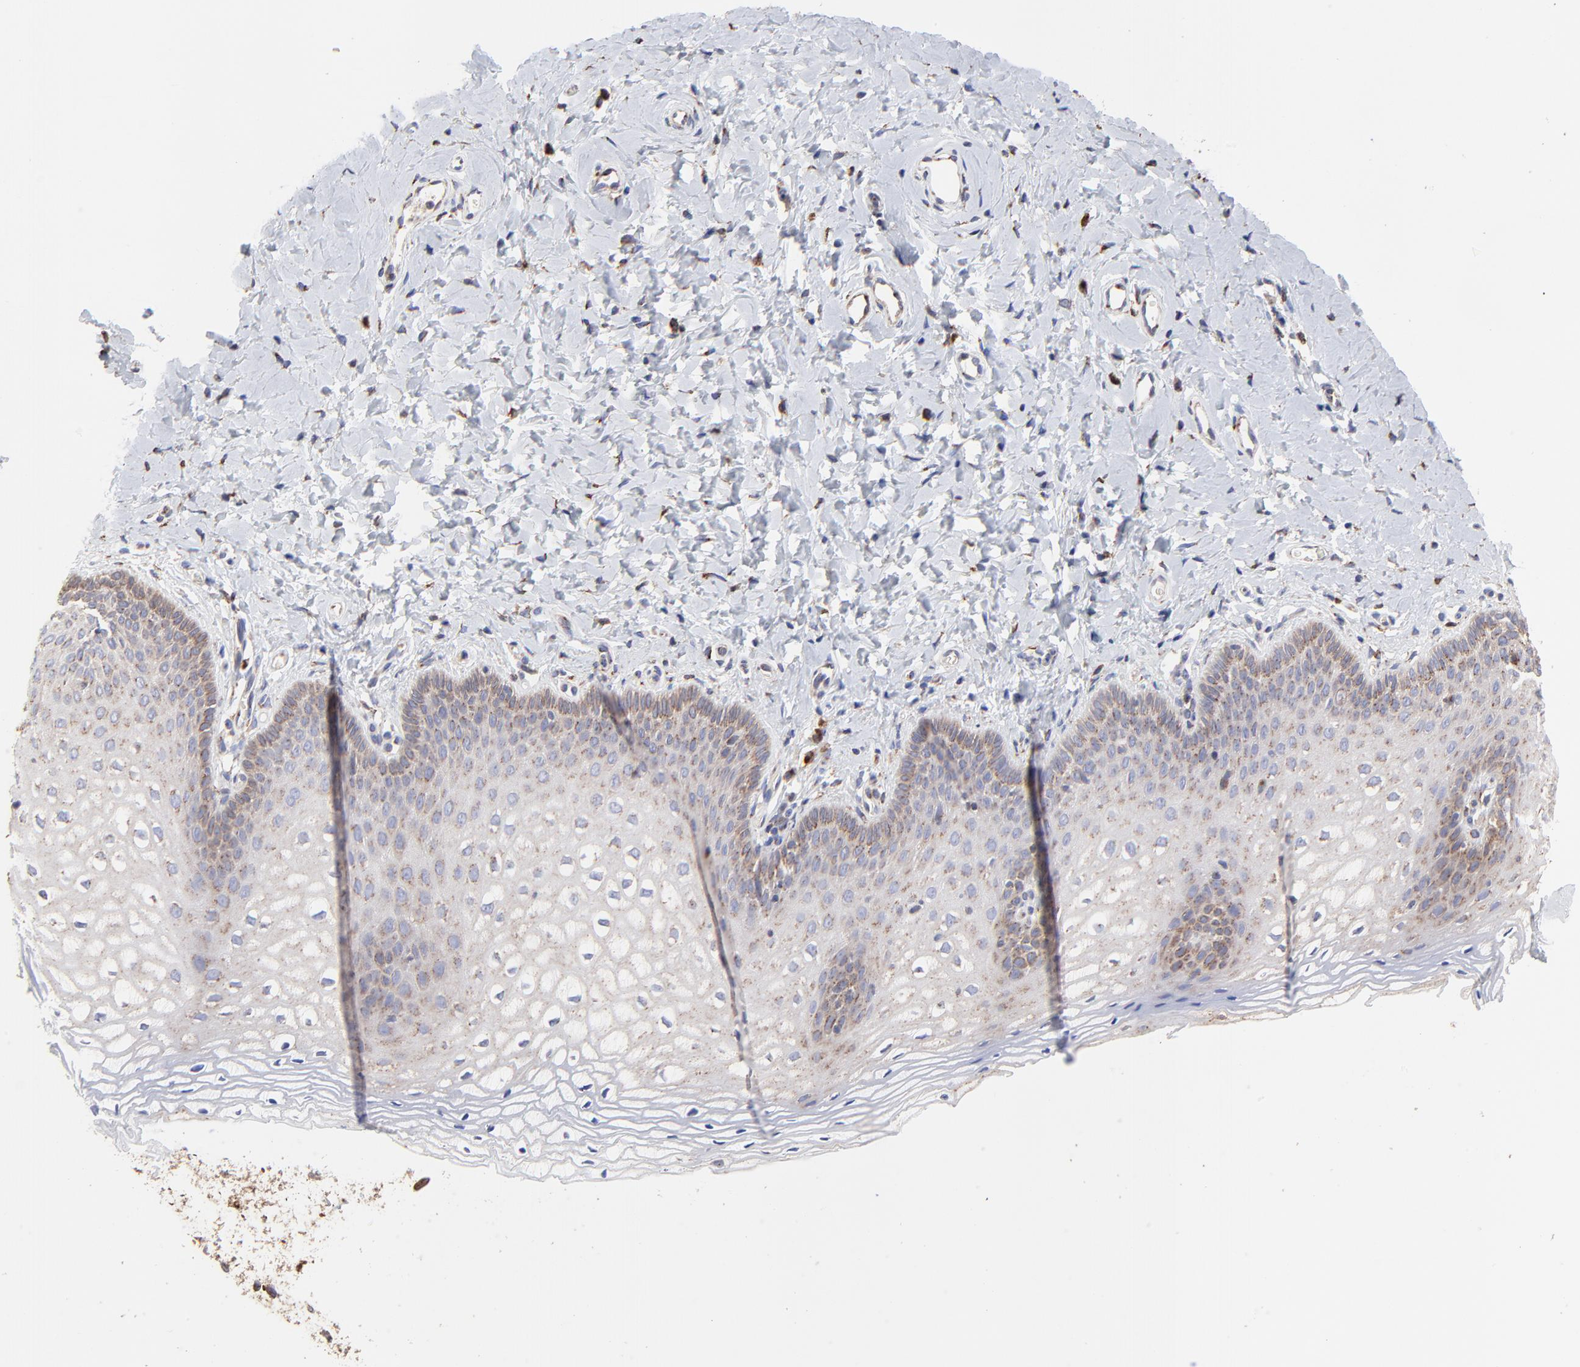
{"staining": {"intensity": "weak", "quantity": "25%-75%", "location": "cytoplasmic/membranous"}, "tissue": "vagina", "cell_type": "Squamous epithelial cells", "image_type": "normal", "snomed": [{"axis": "morphology", "description": "Normal tissue, NOS"}, {"axis": "topography", "description": "Vagina"}], "caption": "Immunohistochemistry (IHC) of normal vagina shows low levels of weak cytoplasmic/membranous positivity in approximately 25%-75% of squamous epithelial cells. (Brightfield microscopy of DAB IHC at high magnification).", "gene": "LMAN1", "patient": {"sex": "female", "age": 55}}